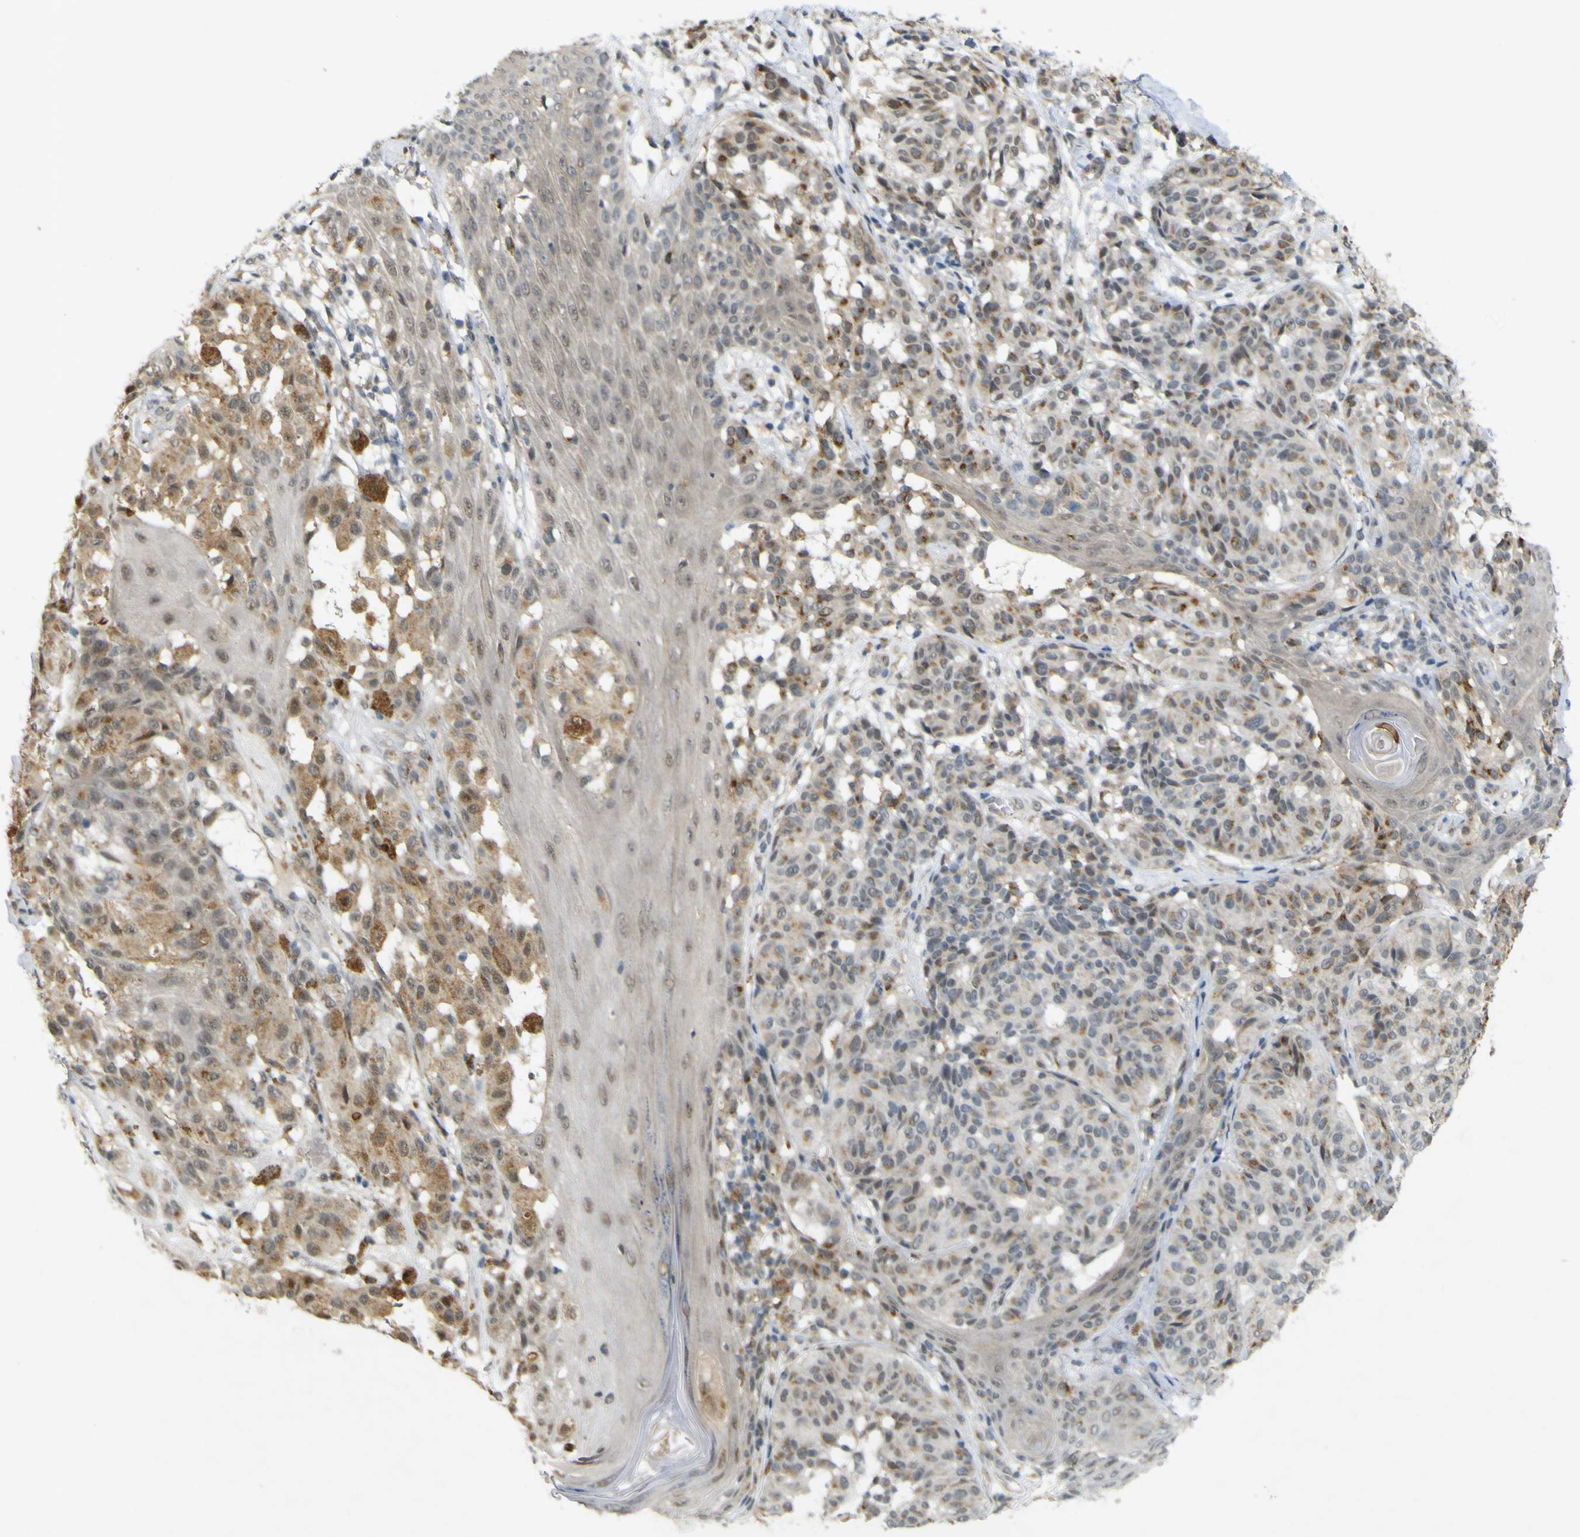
{"staining": {"intensity": "moderate", "quantity": "25%-75%", "location": "cytoplasmic/membranous"}, "tissue": "melanoma", "cell_type": "Tumor cells", "image_type": "cancer", "snomed": [{"axis": "morphology", "description": "Malignant melanoma, NOS"}, {"axis": "topography", "description": "Skin"}], "caption": "Melanoma was stained to show a protein in brown. There is medium levels of moderate cytoplasmic/membranous expression in about 25%-75% of tumor cells.", "gene": "IGF2R", "patient": {"sex": "female", "age": 46}}